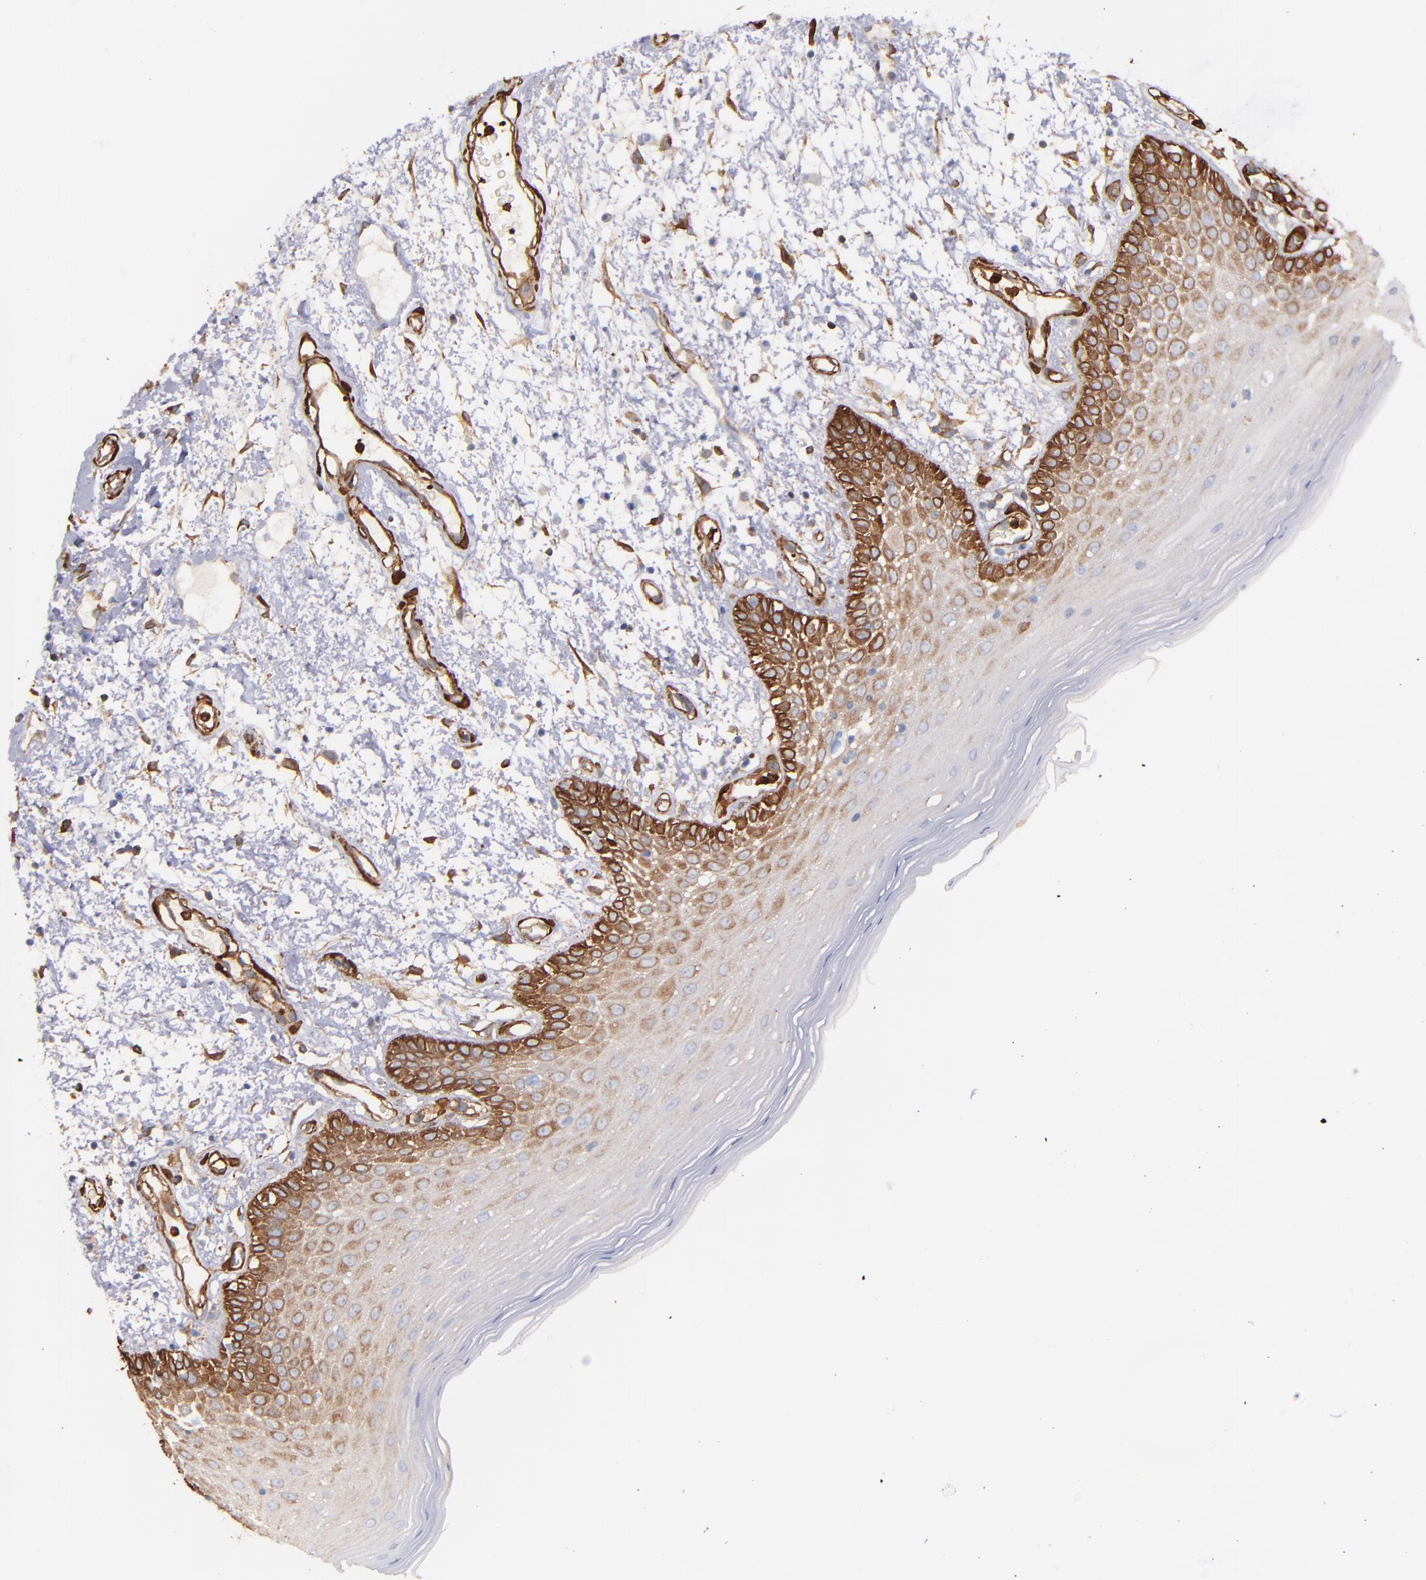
{"staining": {"intensity": "moderate", "quantity": "25%-75%", "location": "cytoplasmic/membranous"}, "tissue": "oral mucosa", "cell_type": "Squamous epithelial cells", "image_type": "normal", "snomed": [{"axis": "morphology", "description": "Normal tissue, NOS"}, {"axis": "morphology", "description": "Squamous cell carcinoma, NOS"}, {"axis": "topography", "description": "Skeletal muscle"}, {"axis": "topography", "description": "Oral tissue"}, {"axis": "topography", "description": "Head-Neck"}], "caption": "Oral mucosa stained for a protein (brown) reveals moderate cytoplasmic/membranous positive staining in about 25%-75% of squamous epithelial cells.", "gene": "VCL", "patient": {"sex": "male", "age": 71}}